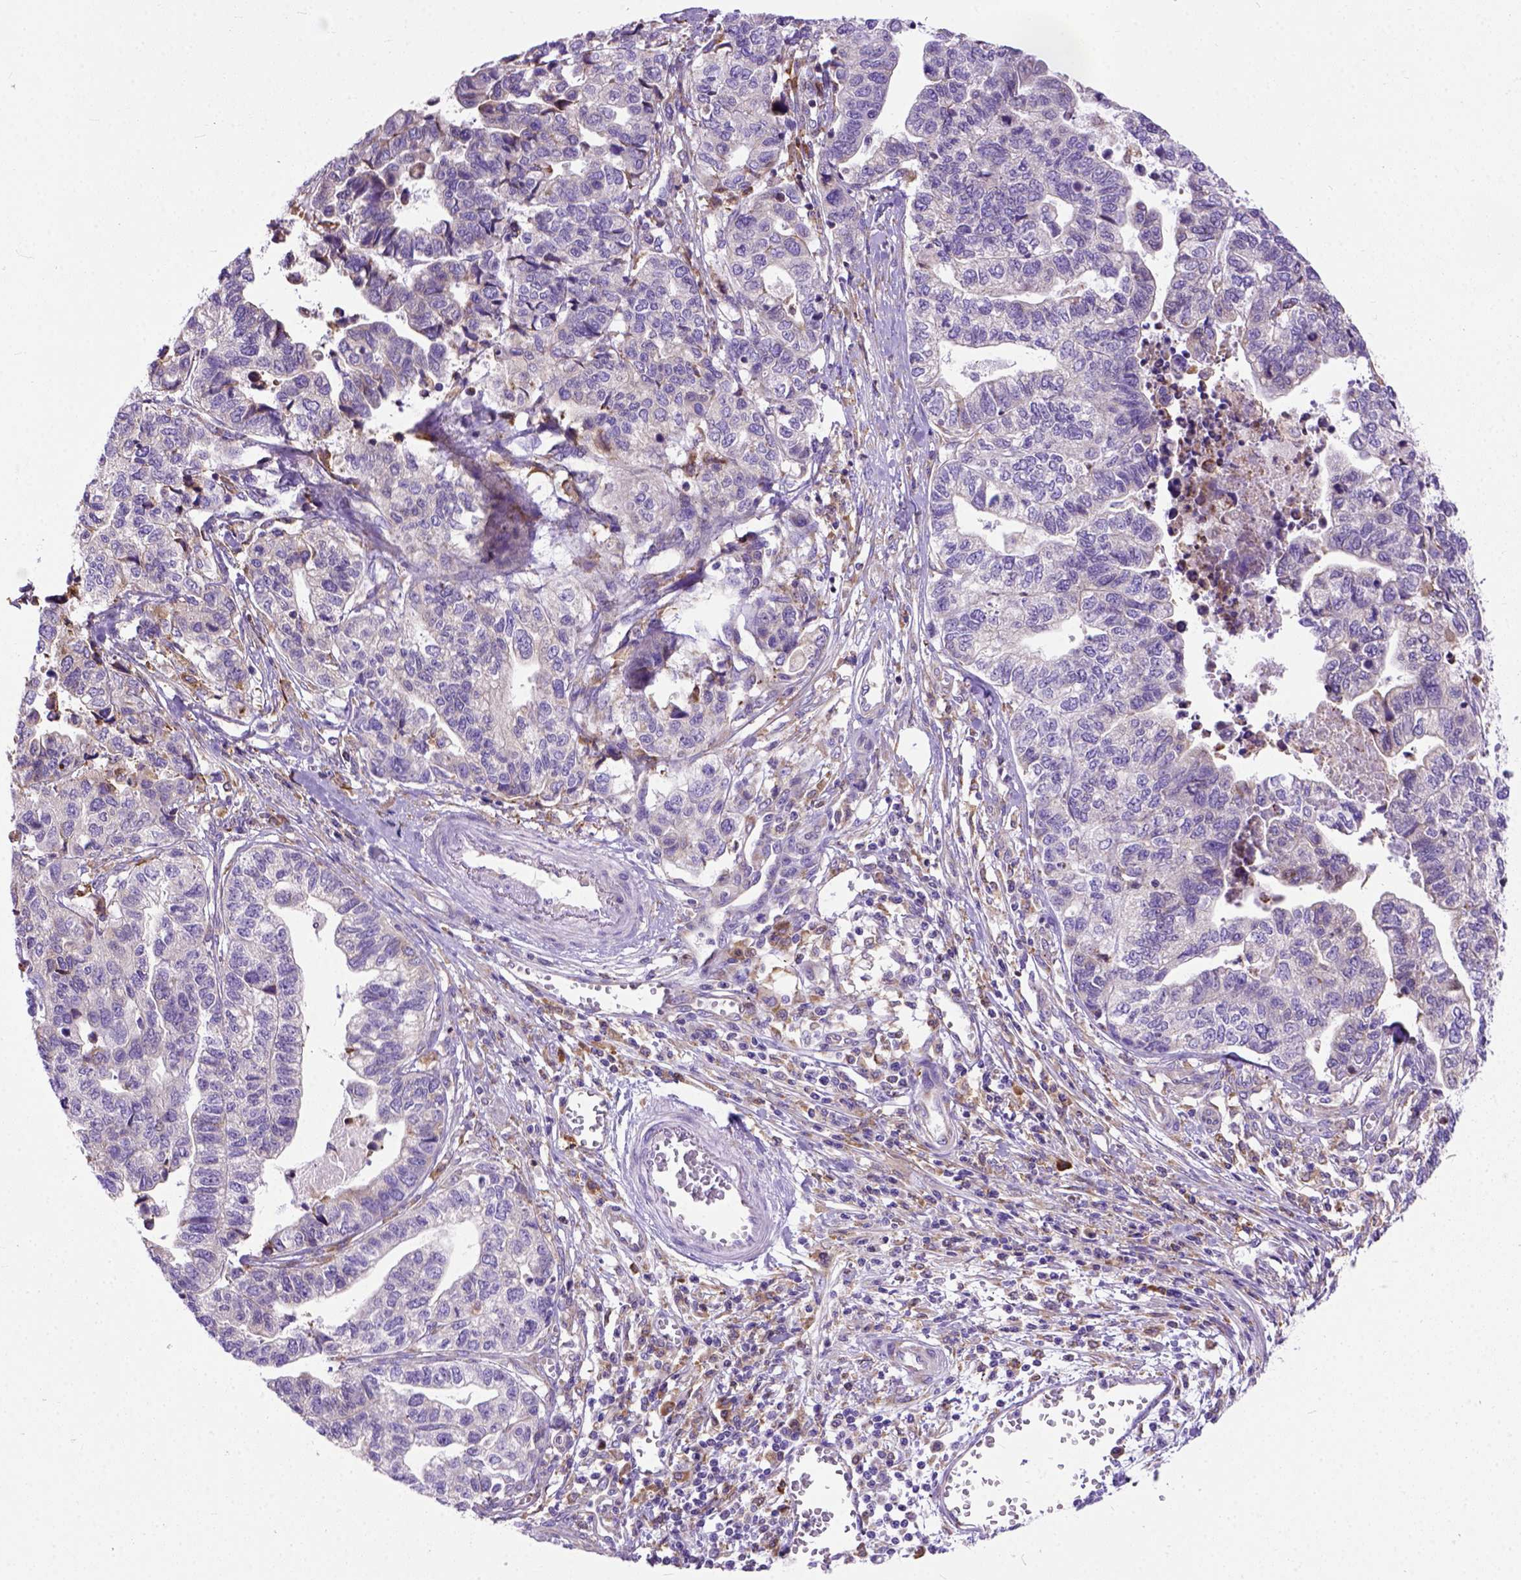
{"staining": {"intensity": "negative", "quantity": "none", "location": "none"}, "tissue": "stomach cancer", "cell_type": "Tumor cells", "image_type": "cancer", "snomed": [{"axis": "morphology", "description": "Adenocarcinoma, NOS"}, {"axis": "topography", "description": "Stomach, upper"}], "caption": "Histopathology image shows no significant protein expression in tumor cells of stomach cancer.", "gene": "PLK4", "patient": {"sex": "female", "age": 67}}